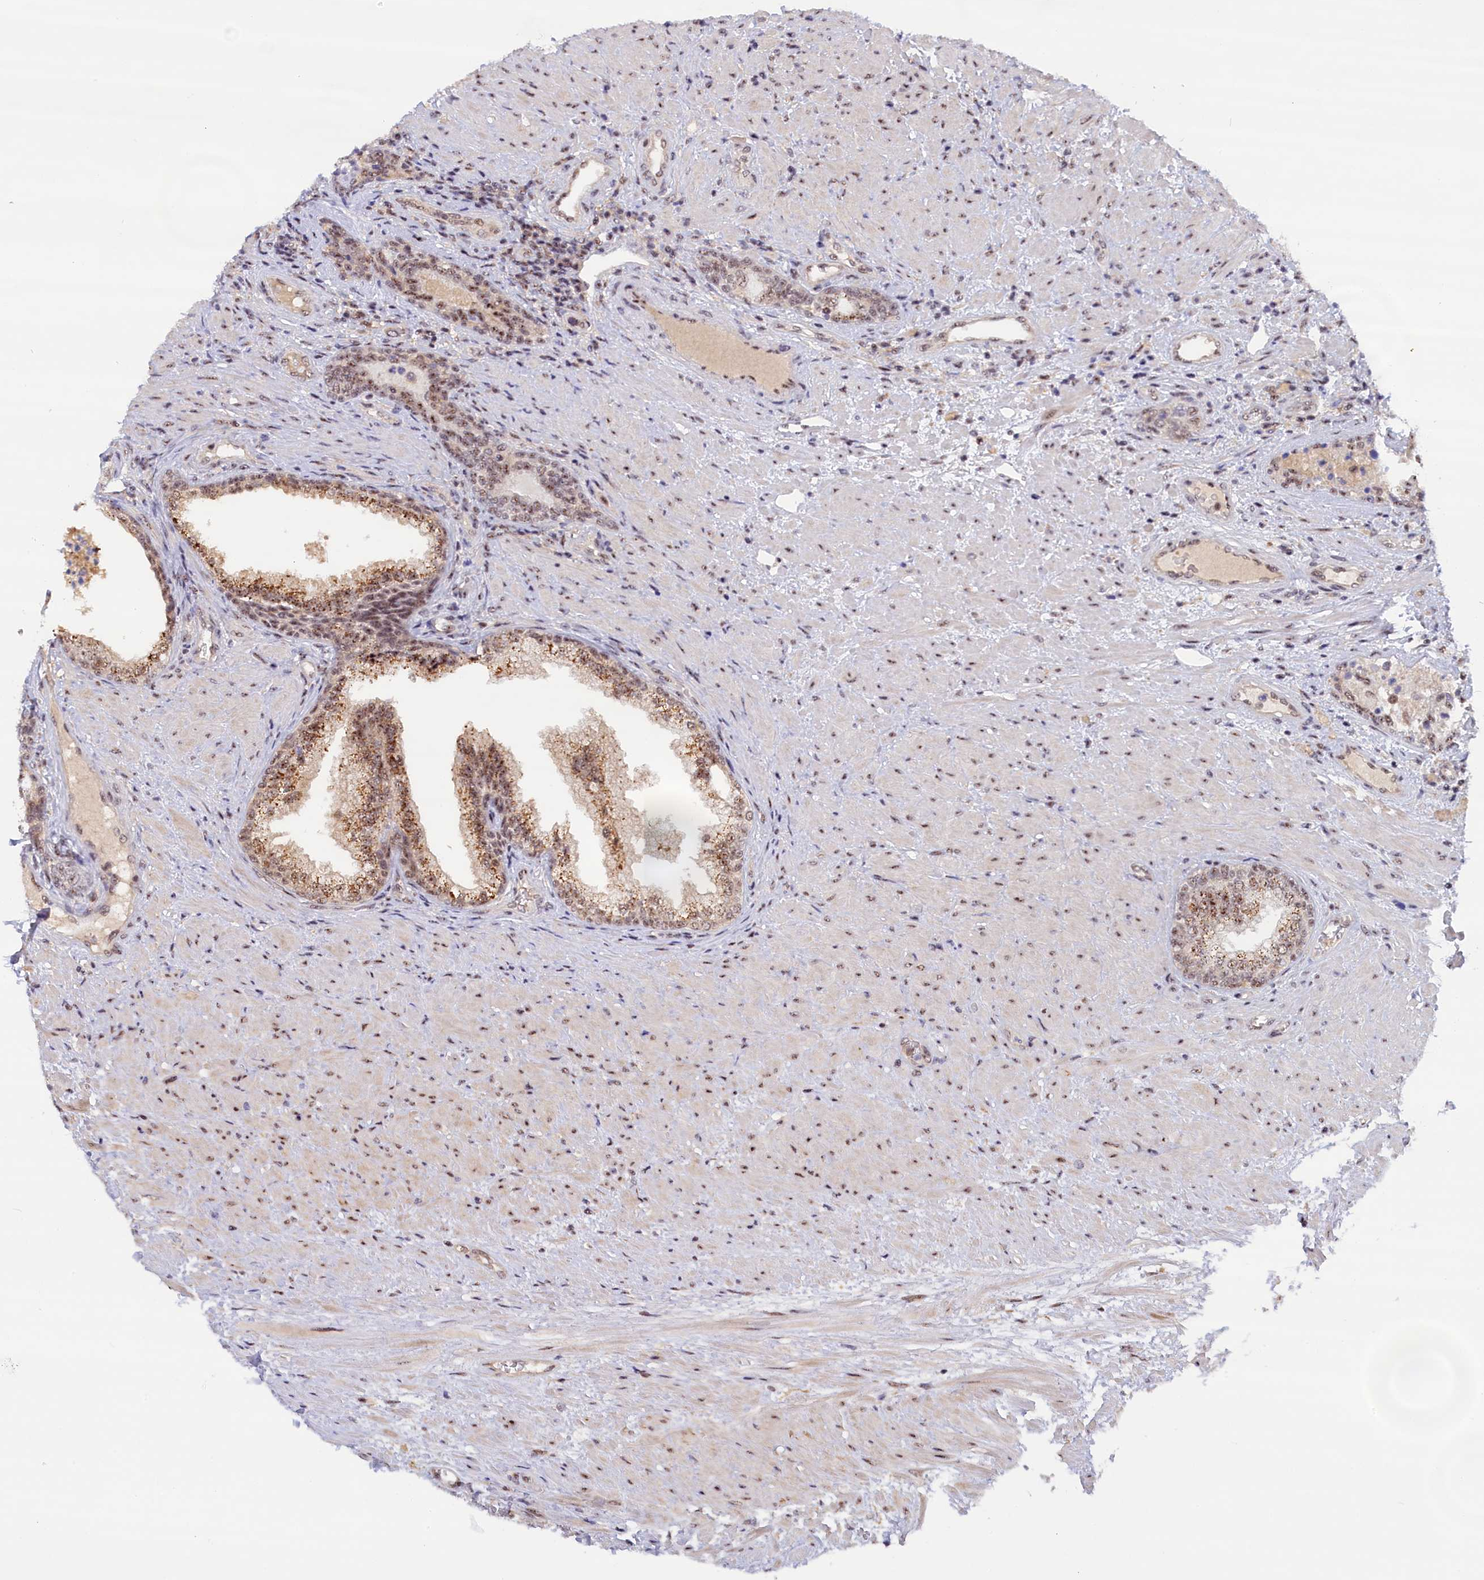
{"staining": {"intensity": "moderate", "quantity": ">75%", "location": "cytoplasmic/membranous,nuclear"}, "tissue": "prostate", "cell_type": "Glandular cells", "image_type": "normal", "snomed": [{"axis": "morphology", "description": "Normal tissue, NOS"}, {"axis": "topography", "description": "Prostate"}], "caption": "The image reveals a brown stain indicating the presence of a protein in the cytoplasmic/membranous,nuclear of glandular cells in prostate.", "gene": "TAB1", "patient": {"sex": "male", "age": 76}}